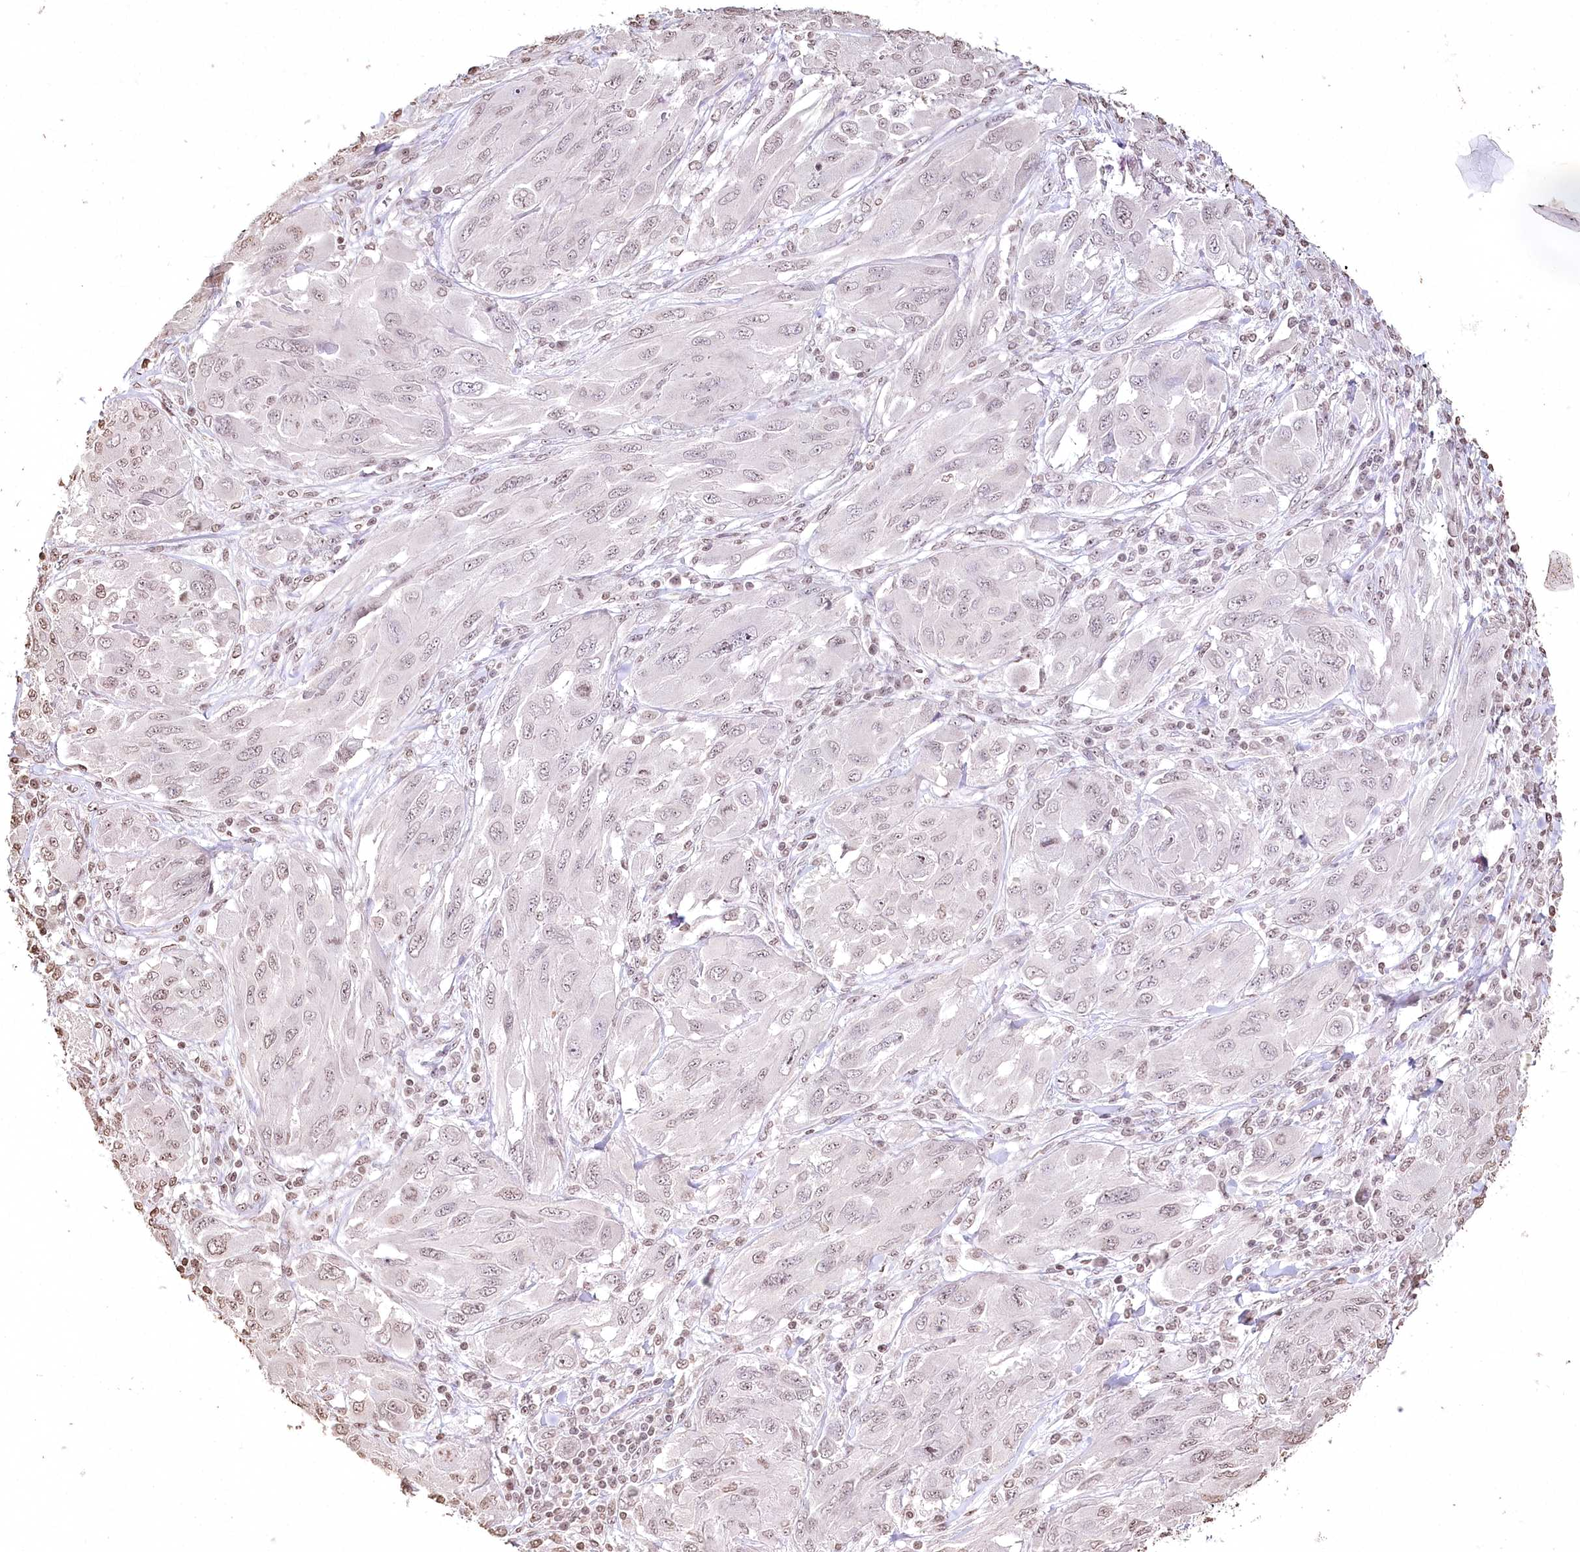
{"staining": {"intensity": "weak", "quantity": "<25%", "location": "nuclear"}, "tissue": "melanoma", "cell_type": "Tumor cells", "image_type": "cancer", "snomed": [{"axis": "morphology", "description": "Malignant melanoma, NOS"}, {"axis": "topography", "description": "Skin"}], "caption": "The histopathology image exhibits no staining of tumor cells in melanoma.", "gene": "DMXL1", "patient": {"sex": "female", "age": 91}}